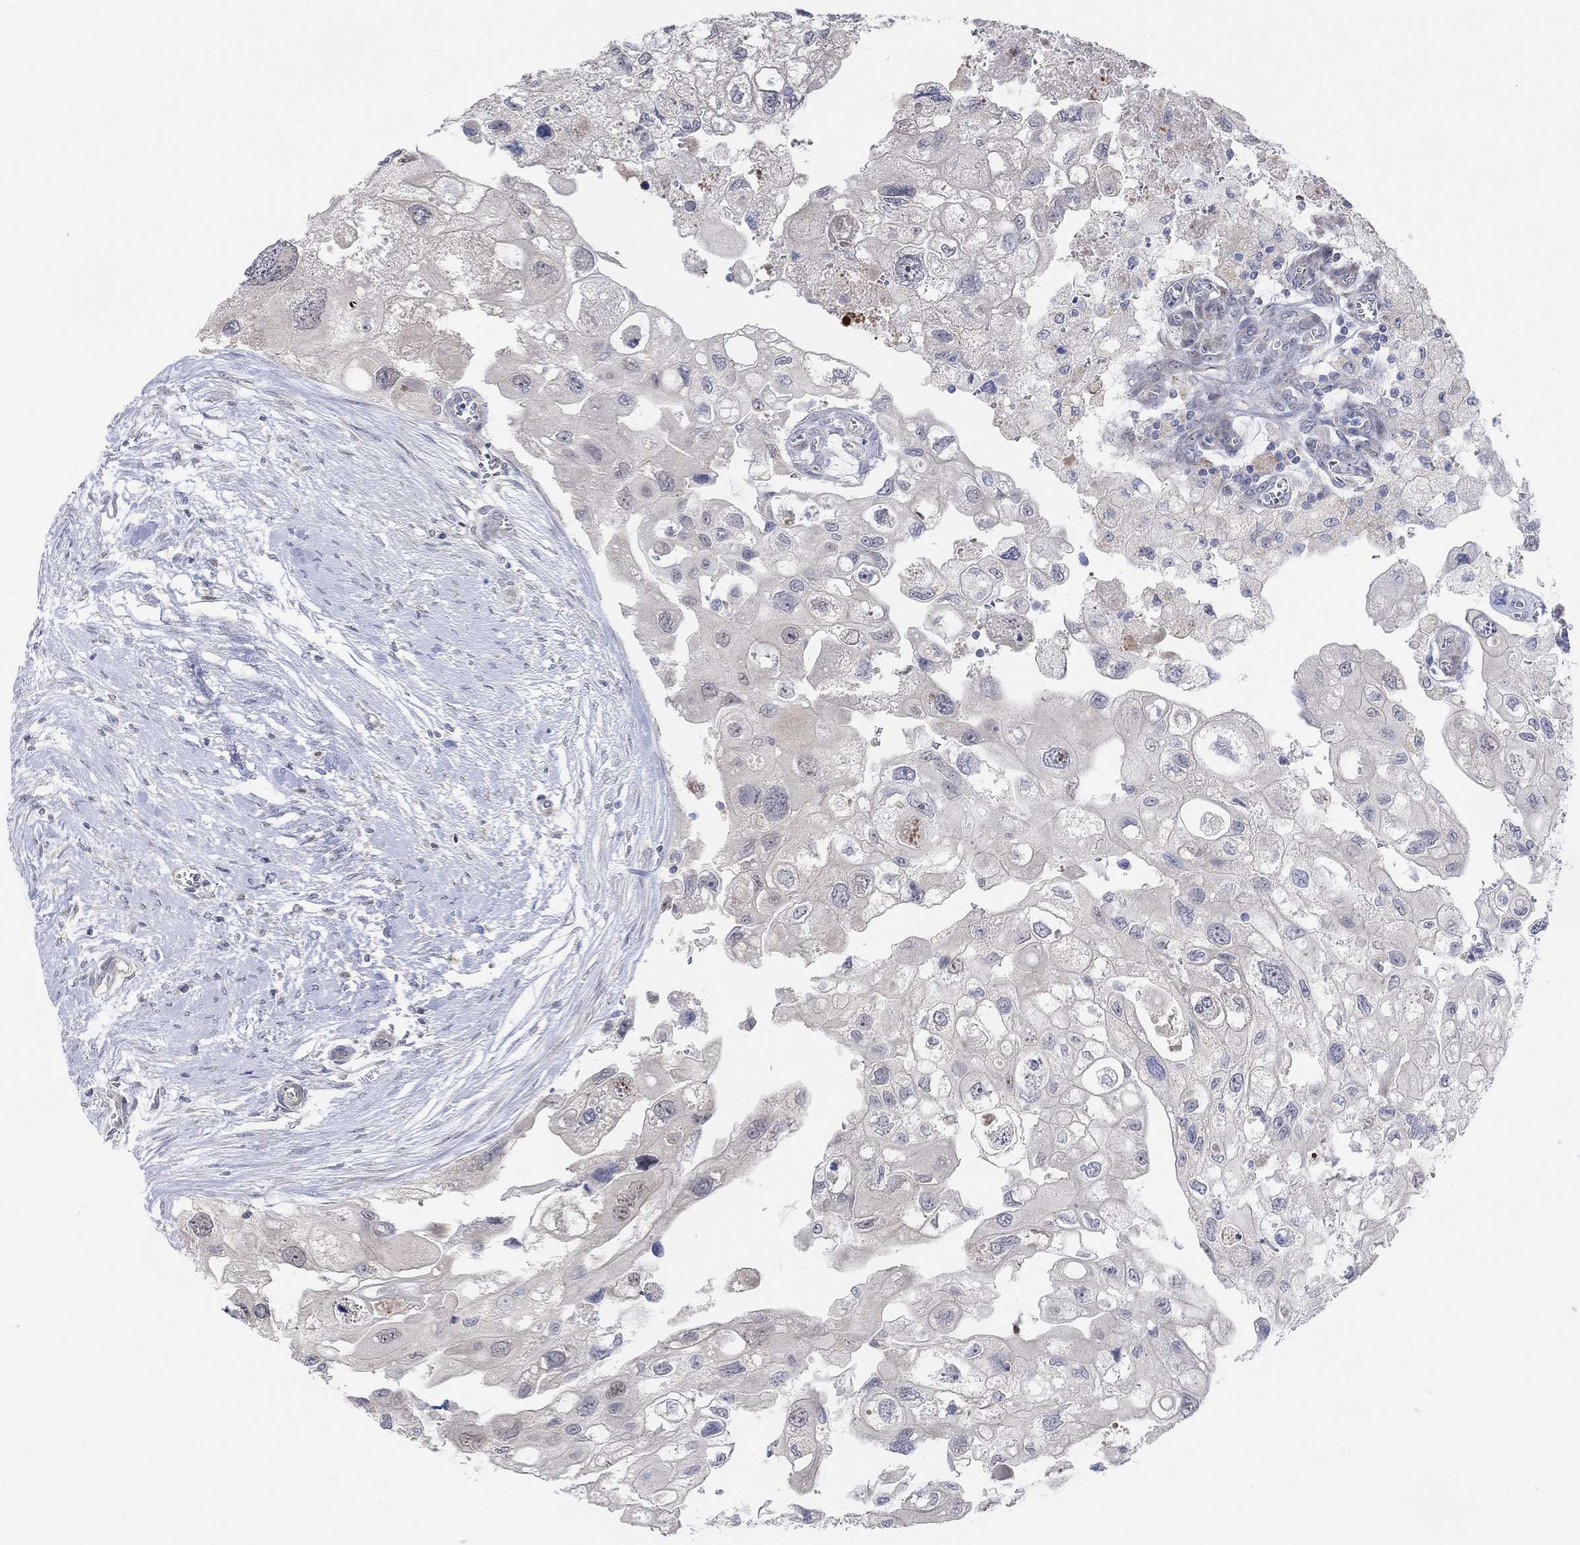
{"staining": {"intensity": "negative", "quantity": "none", "location": "none"}, "tissue": "urothelial cancer", "cell_type": "Tumor cells", "image_type": "cancer", "snomed": [{"axis": "morphology", "description": "Urothelial carcinoma, High grade"}, {"axis": "topography", "description": "Urinary bladder"}], "caption": "Immunohistochemistry (IHC) photomicrograph of neoplastic tissue: human urothelial cancer stained with DAB (3,3'-diaminobenzidine) displays no significant protein expression in tumor cells.", "gene": "CNTF", "patient": {"sex": "male", "age": 59}}